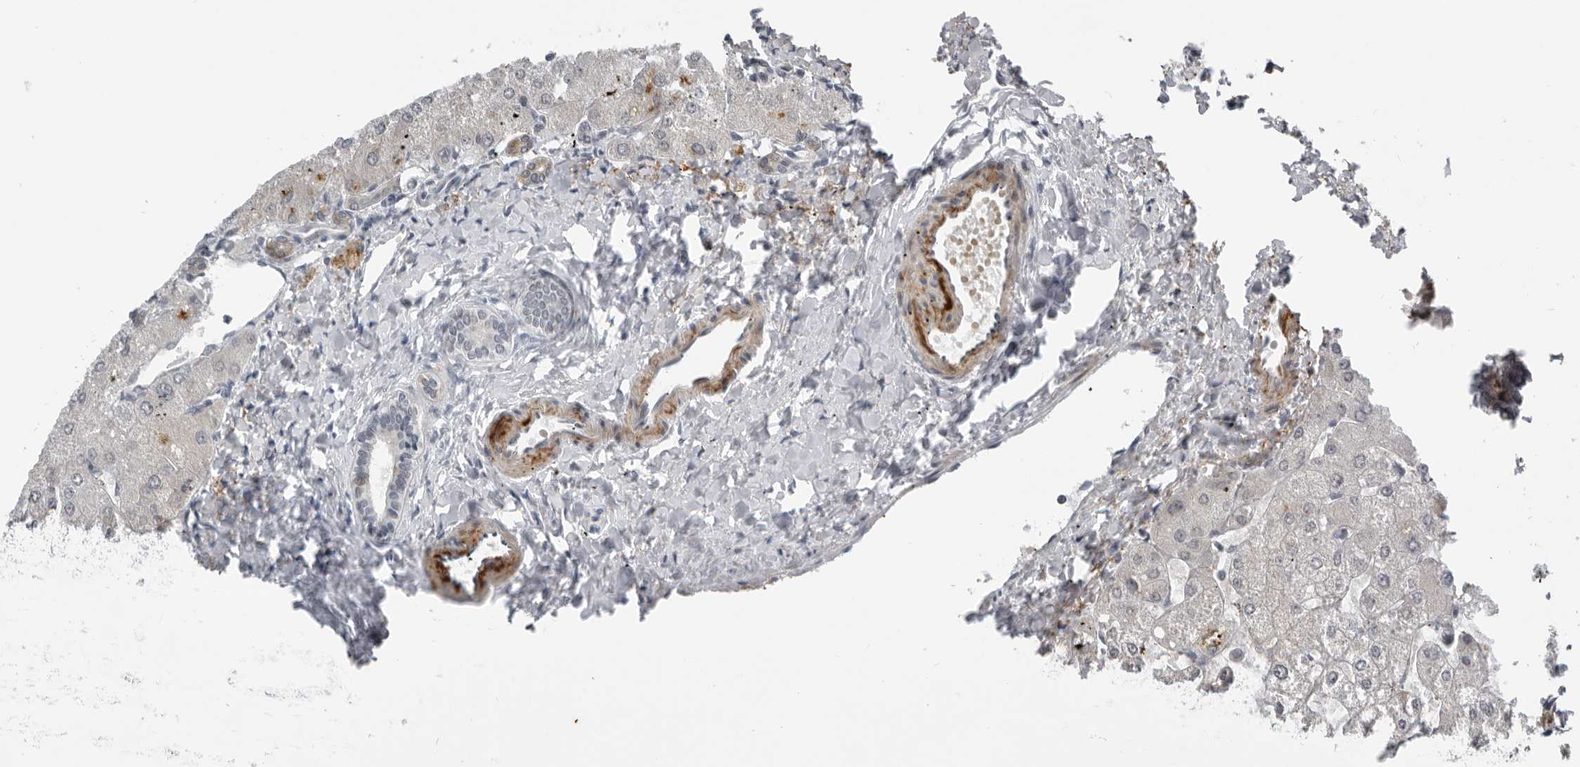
{"staining": {"intensity": "moderate", "quantity": "25%-75%", "location": "cytoplasmic/membranous"}, "tissue": "liver", "cell_type": "Cholangiocytes", "image_type": "normal", "snomed": [{"axis": "morphology", "description": "Normal tissue, NOS"}, {"axis": "topography", "description": "Liver"}], "caption": "IHC of benign human liver demonstrates medium levels of moderate cytoplasmic/membranous positivity in about 25%-75% of cholangiocytes.", "gene": "ALPK2", "patient": {"sex": "male", "age": 55}}